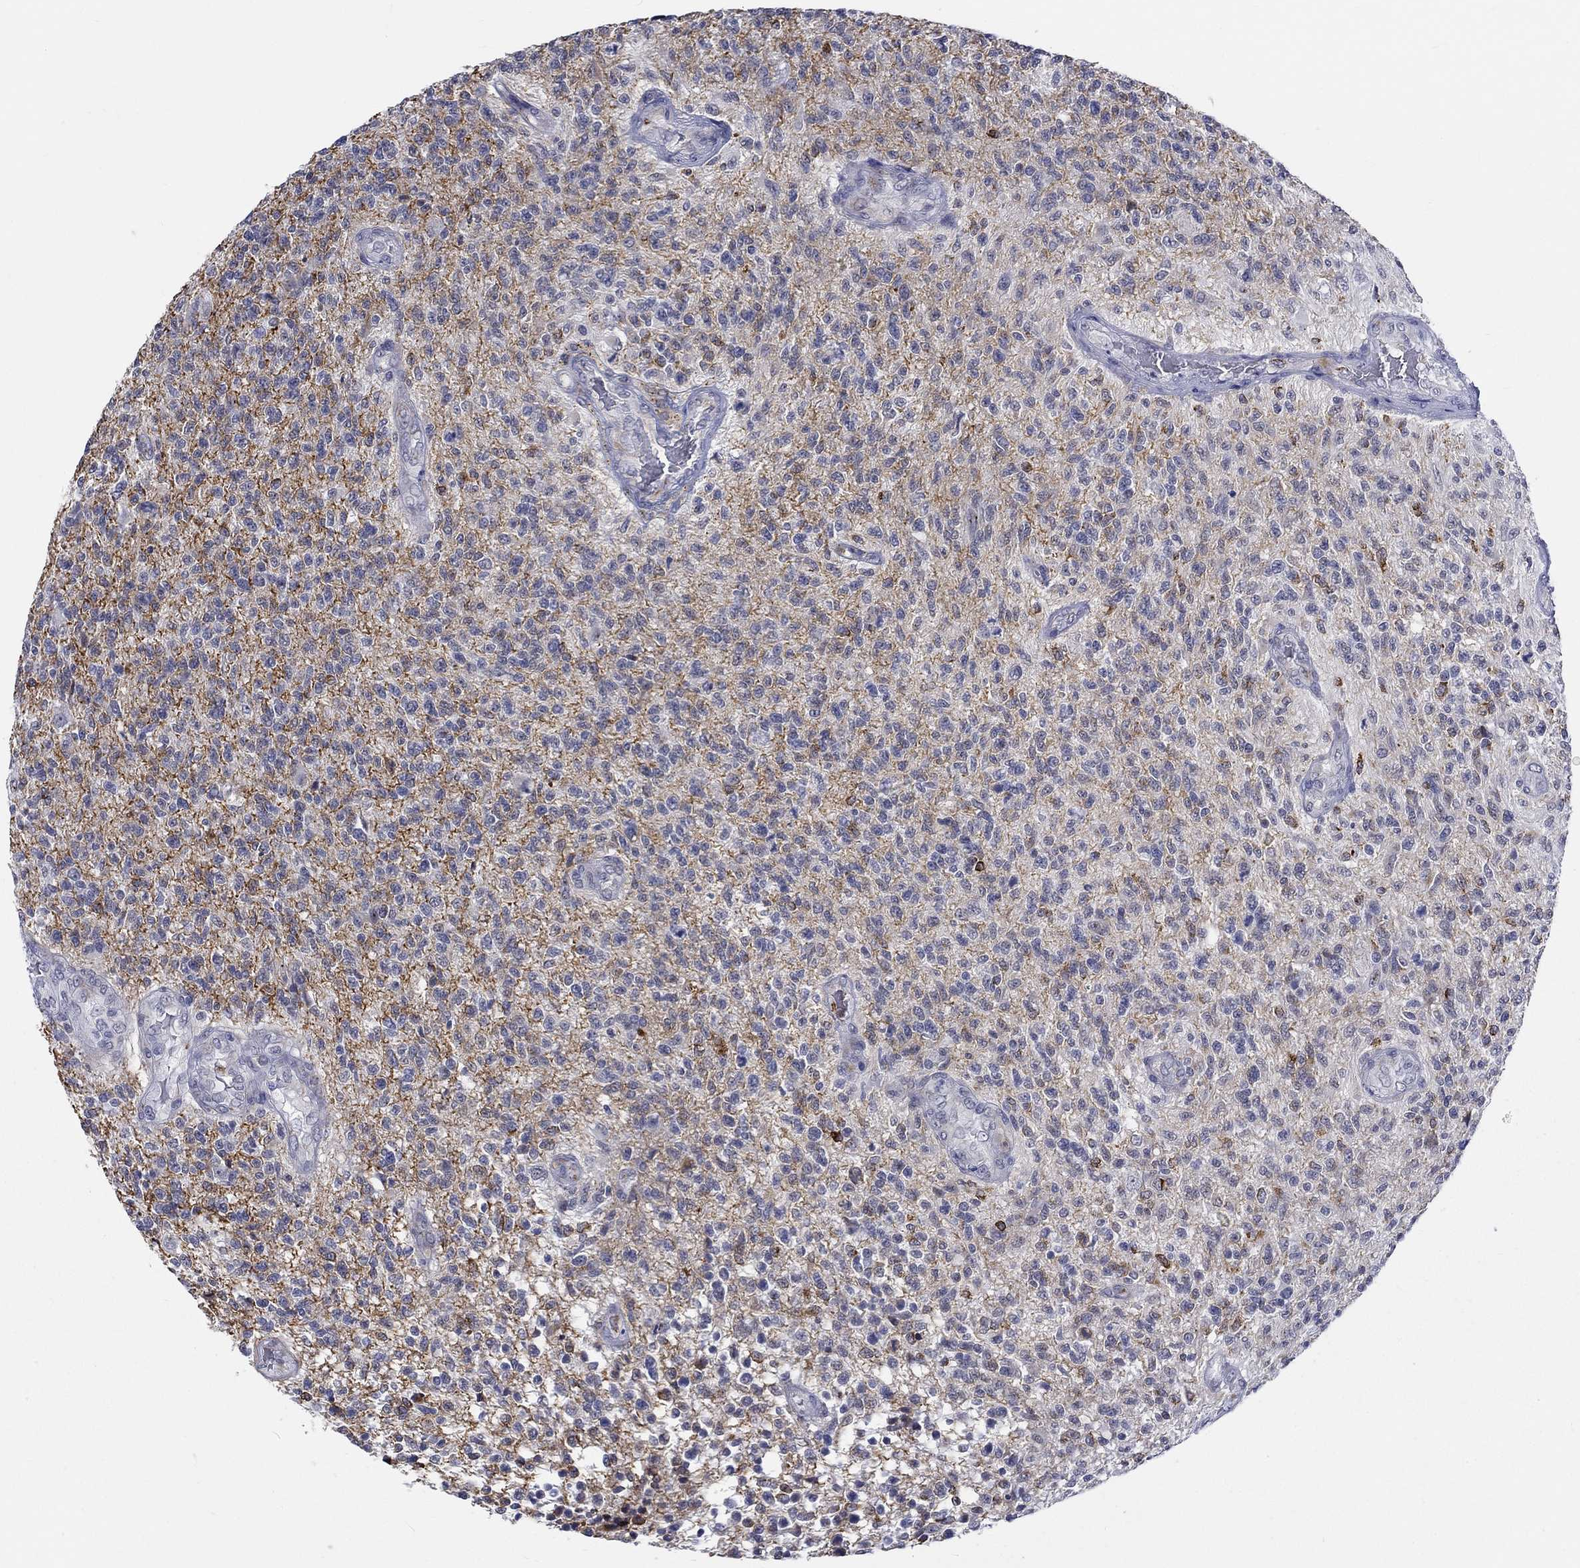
{"staining": {"intensity": "strong", "quantity": "<25%", "location": "cytoplasmic/membranous"}, "tissue": "glioma", "cell_type": "Tumor cells", "image_type": "cancer", "snomed": [{"axis": "morphology", "description": "Glioma, malignant, High grade"}, {"axis": "topography", "description": "Brain"}], "caption": "Tumor cells show medium levels of strong cytoplasmic/membranous positivity in approximately <25% of cells in malignant high-grade glioma. Nuclei are stained in blue.", "gene": "ST6GALNAC1", "patient": {"sex": "male", "age": 56}}